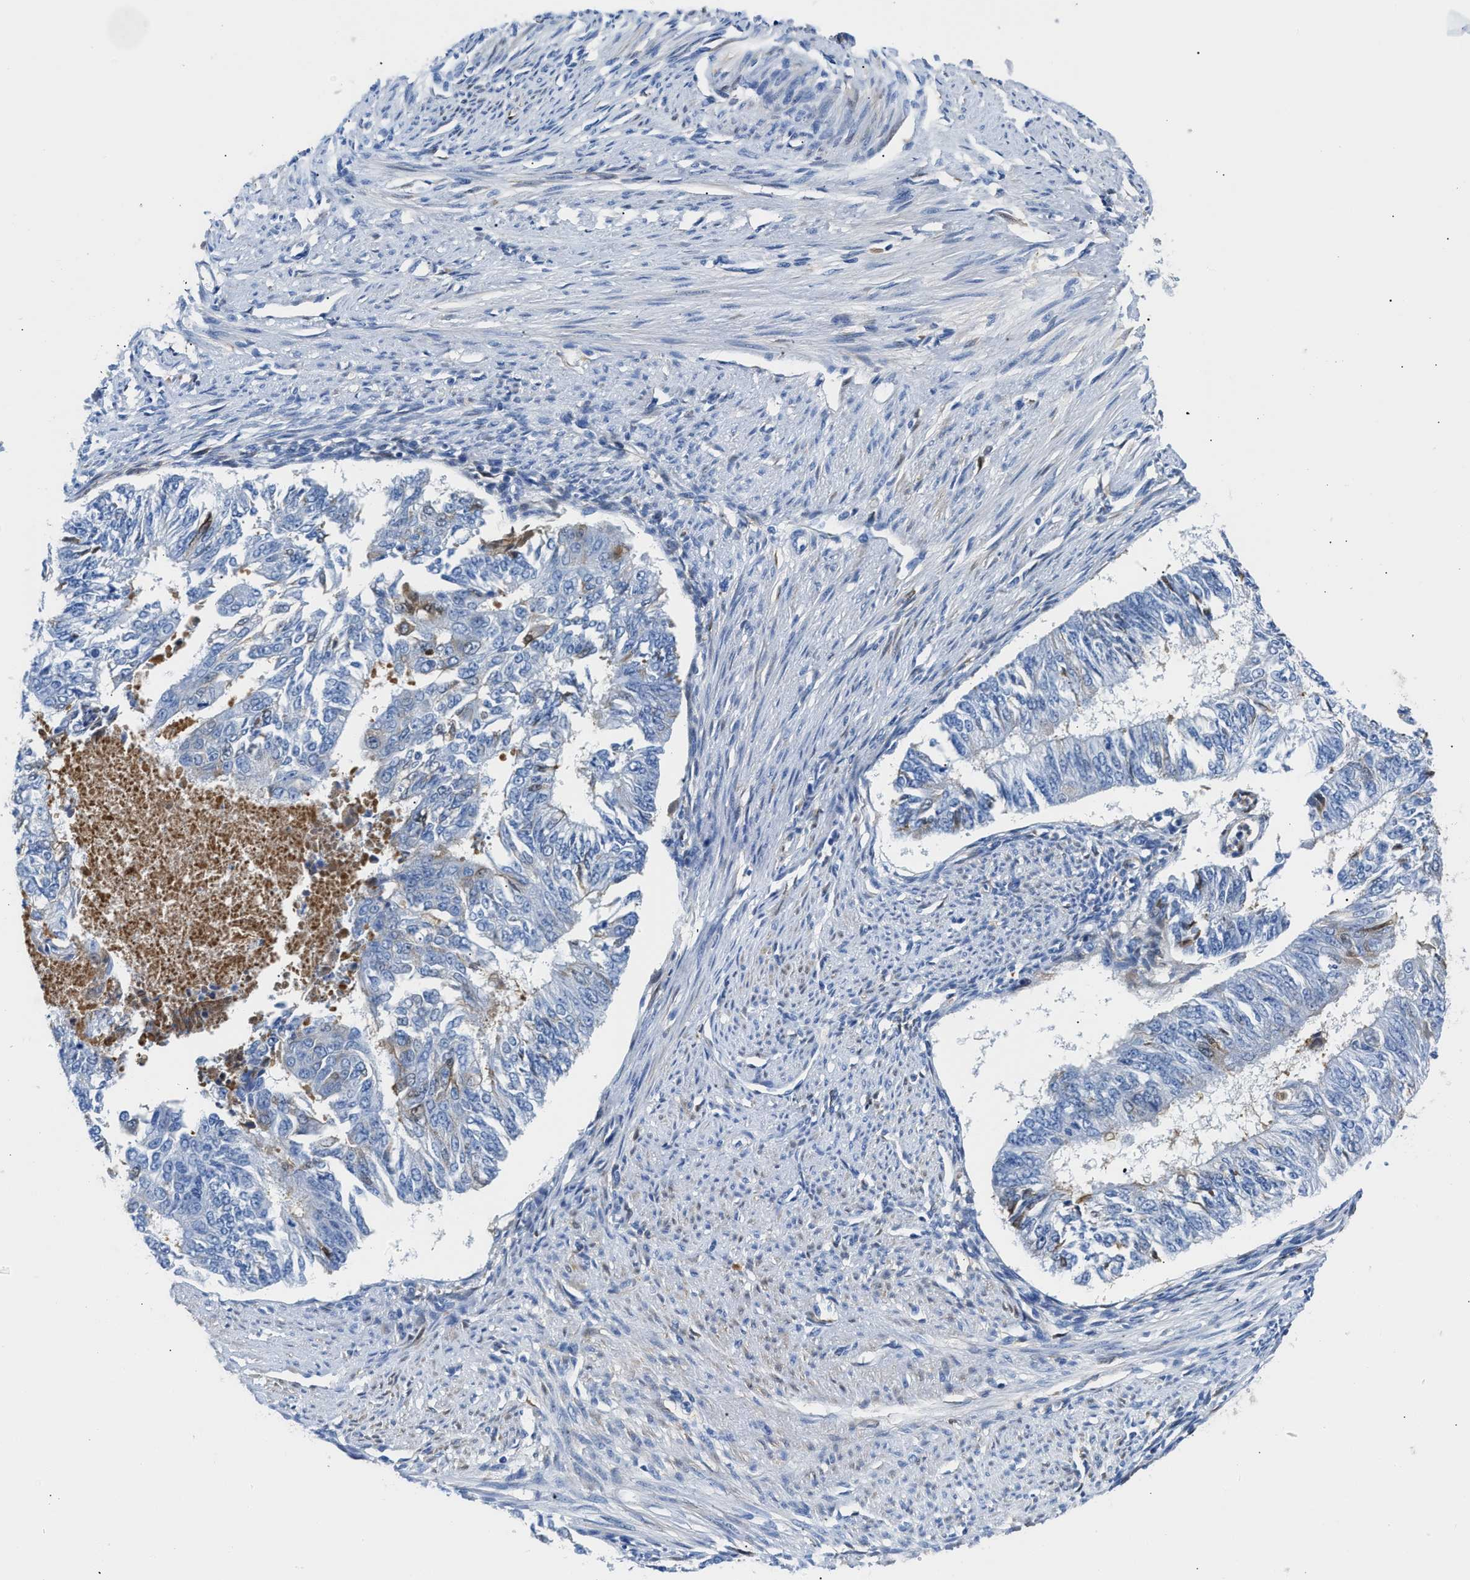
{"staining": {"intensity": "negative", "quantity": "none", "location": "none"}, "tissue": "endometrial cancer", "cell_type": "Tumor cells", "image_type": "cancer", "snomed": [{"axis": "morphology", "description": "Adenocarcinoma, NOS"}, {"axis": "topography", "description": "Endometrium"}], "caption": "A micrograph of adenocarcinoma (endometrial) stained for a protein displays no brown staining in tumor cells. (DAB immunohistochemistry (IHC) visualized using brightfield microscopy, high magnification).", "gene": "GC", "patient": {"sex": "female", "age": 32}}